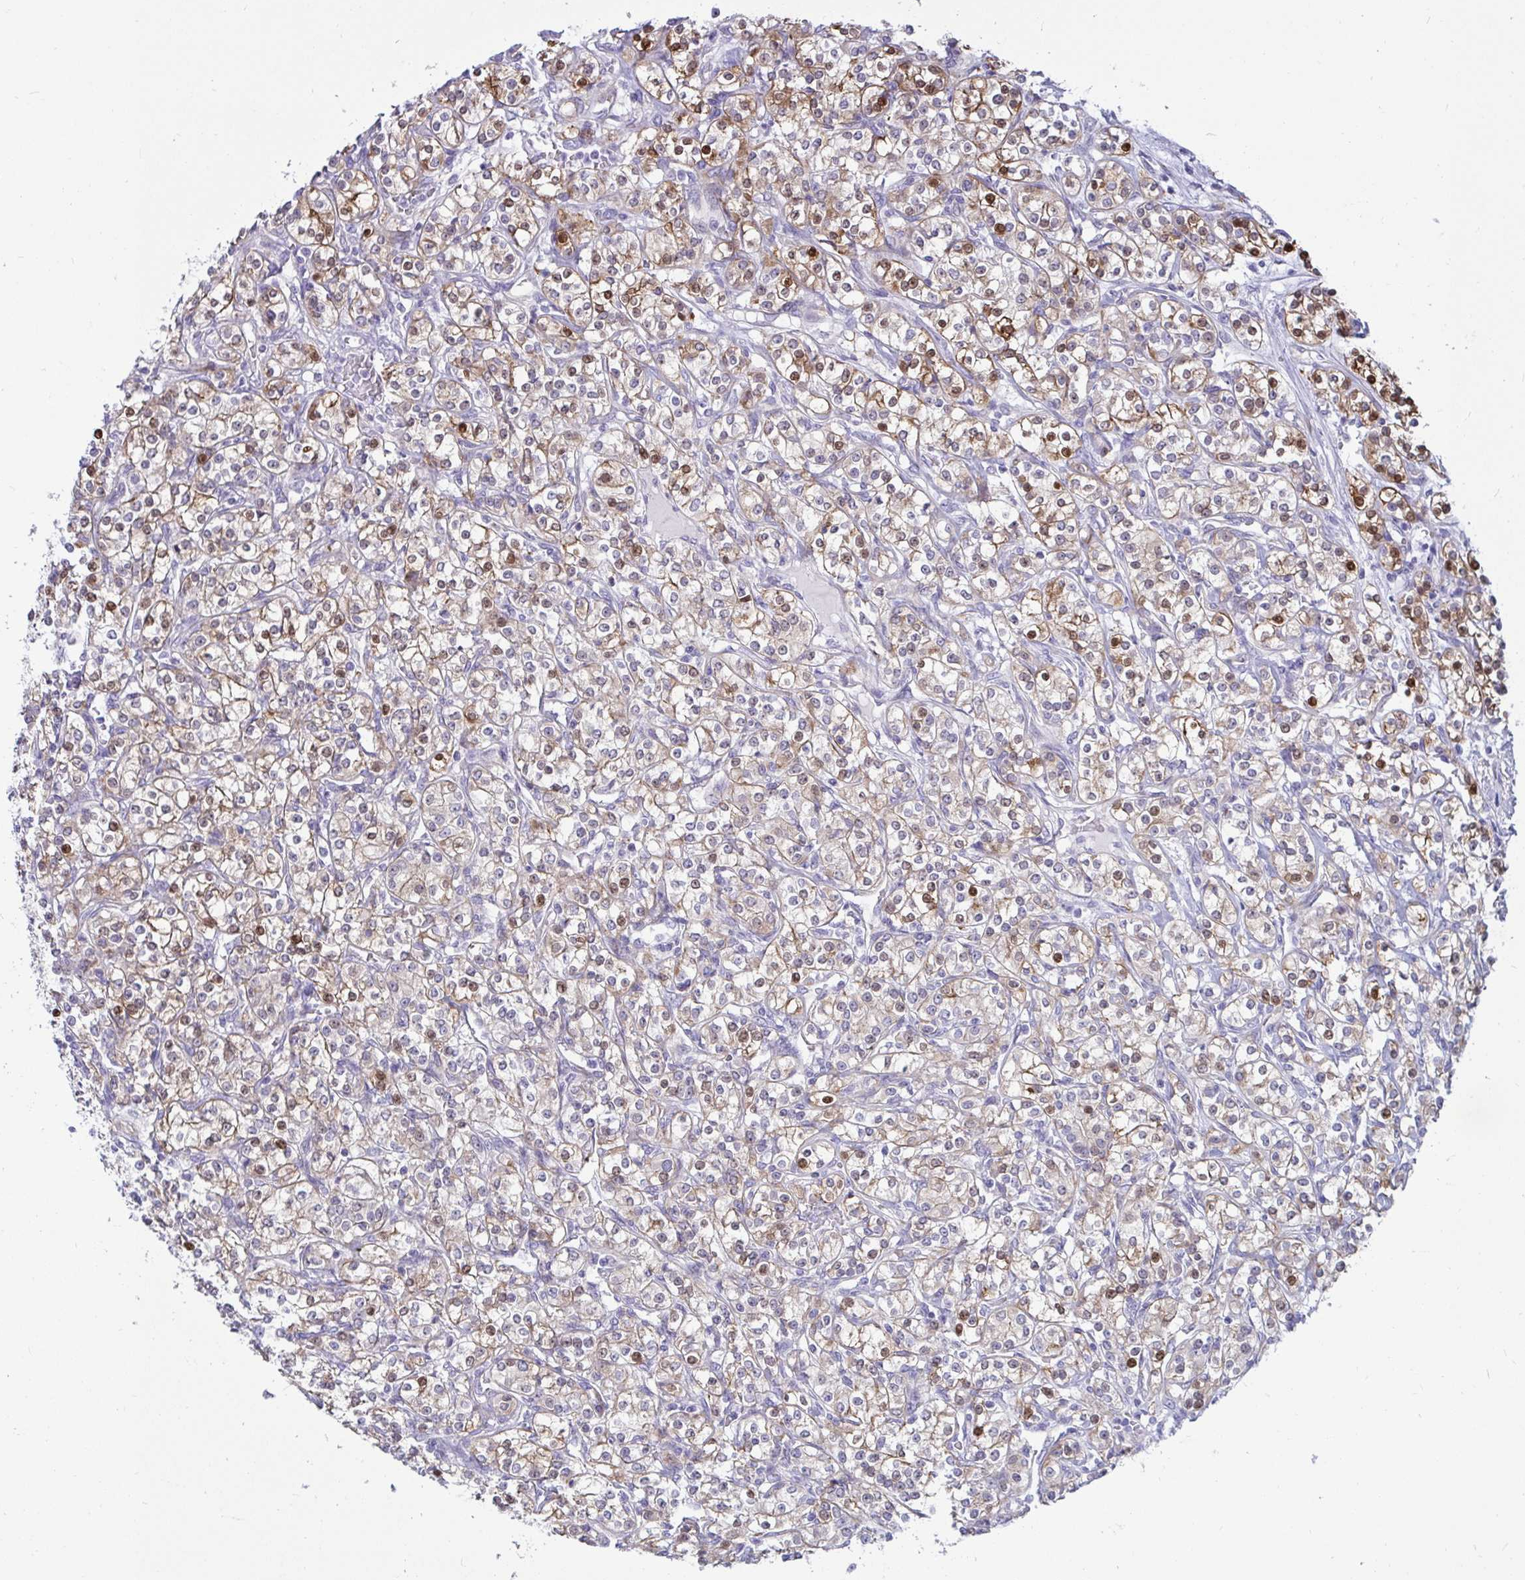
{"staining": {"intensity": "moderate", "quantity": "25%-75%", "location": "cytoplasmic/membranous,nuclear"}, "tissue": "renal cancer", "cell_type": "Tumor cells", "image_type": "cancer", "snomed": [{"axis": "morphology", "description": "Adenocarcinoma, NOS"}, {"axis": "topography", "description": "Kidney"}], "caption": "Immunohistochemical staining of renal cancer reveals medium levels of moderate cytoplasmic/membranous and nuclear protein staining in about 25%-75% of tumor cells.", "gene": "TFPI2", "patient": {"sex": "male", "age": 77}}